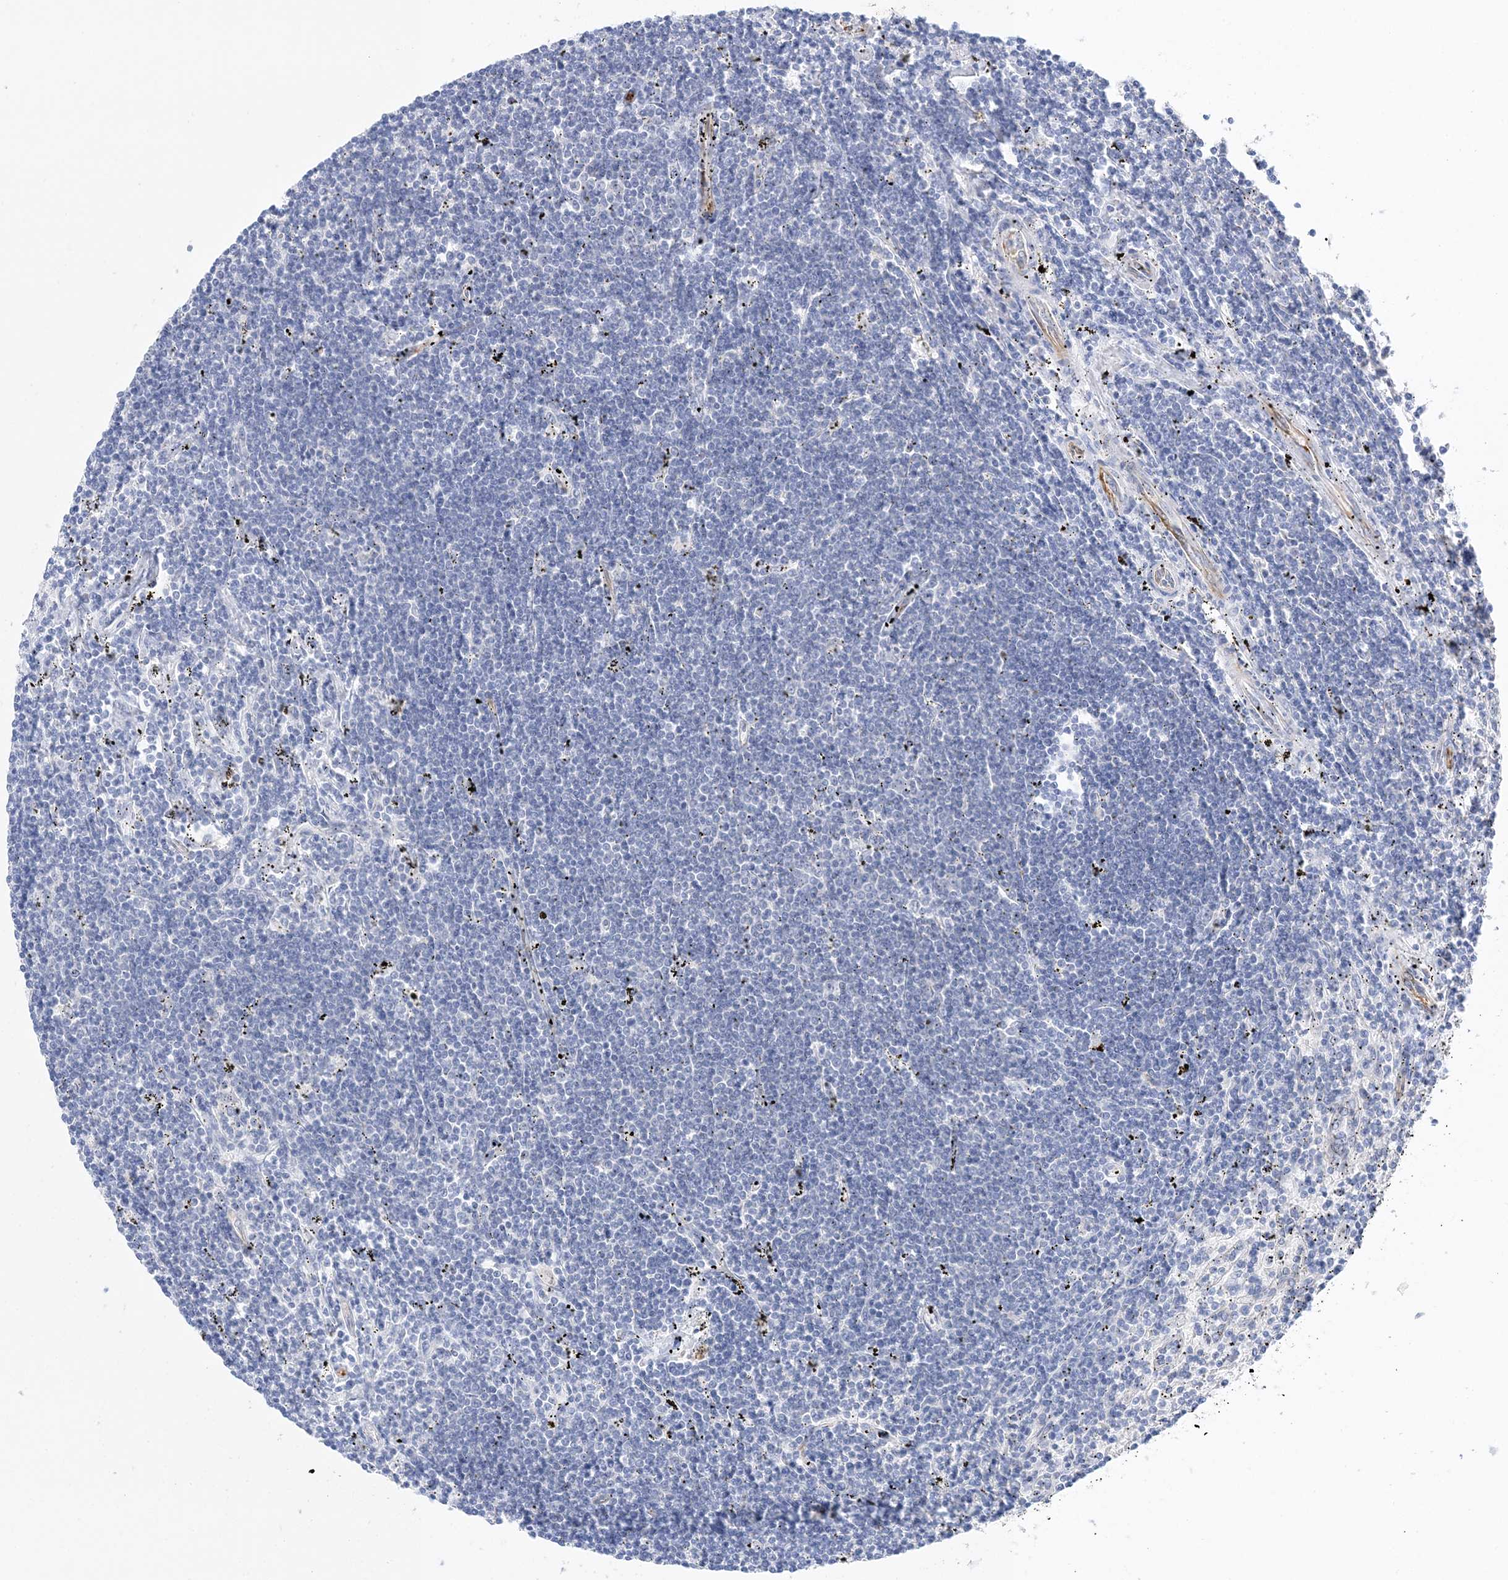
{"staining": {"intensity": "negative", "quantity": "none", "location": "none"}, "tissue": "lymphoma", "cell_type": "Tumor cells", "image_type": "cancer", "snomed": [{"axis": "morphology", "description": "Malignant lymphoma, non-Hodgkin's type, Low grade"}, {"axis": "topography", "description": "Spleen"}], "caption": "Image shows no significant protein expression in tumor cells of low-grade malignant lymphoma, non-Hodgkin's type.", "gene": "SLC5A6", "patient": {"sex": "male", "age": 76}}